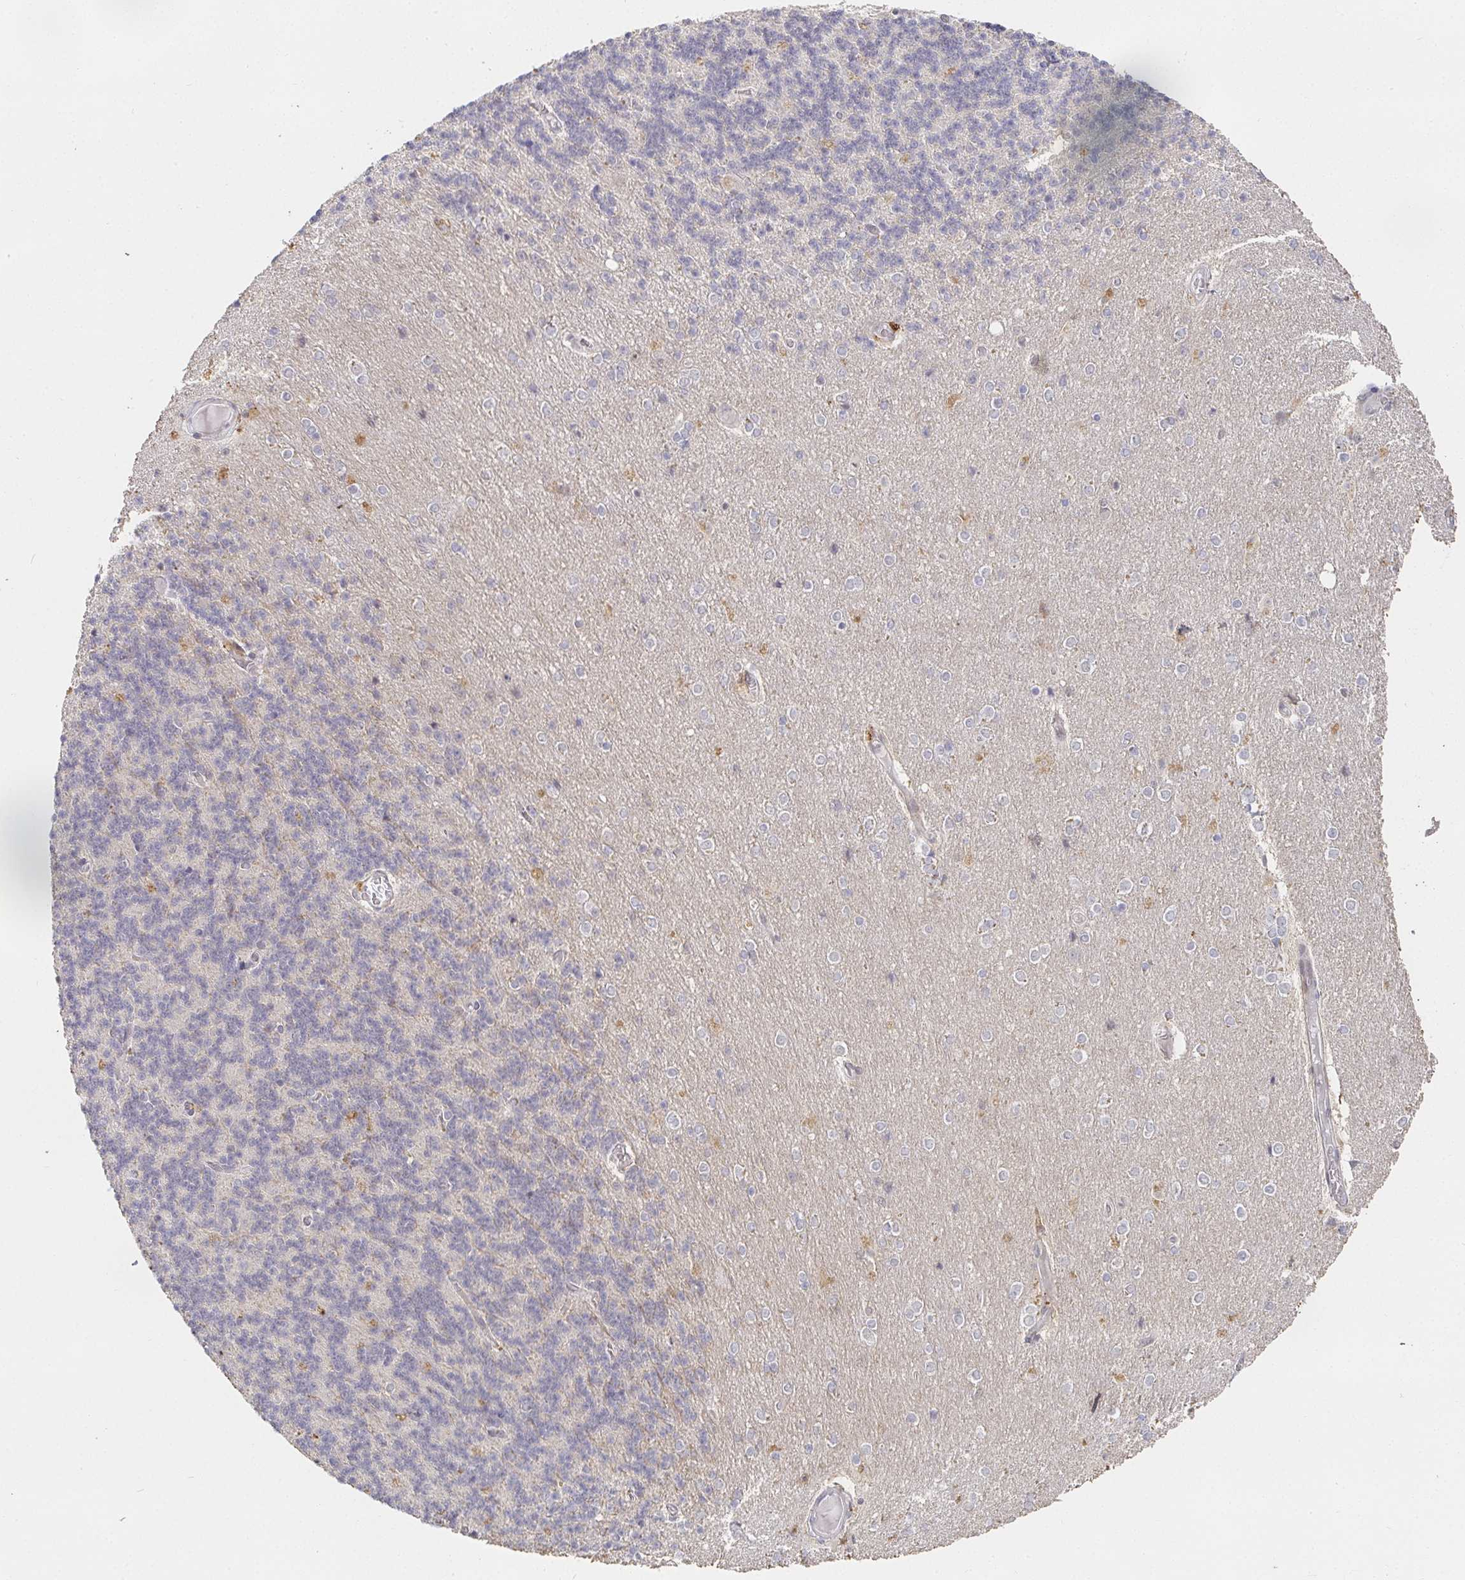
{"staining": {"intensity": "negative", "quantity": "none", "location": "none"}, "tissue": "cerebellum", "cell_type": "Cells in granular layer", "image_type": "normal", "snomed": [{"axis": "morphology", "description": "Normal tissue, NOS"}, {"axis": "topography", "description": "Cerebellum"}], "caption": "This is an immunohistochemistry (IHC) image of unremarkable human cerebellum. There is no positivity in cells in granular layer.", "gene": "RCOR1", "patient": {"sex": "female", "age": 54}}